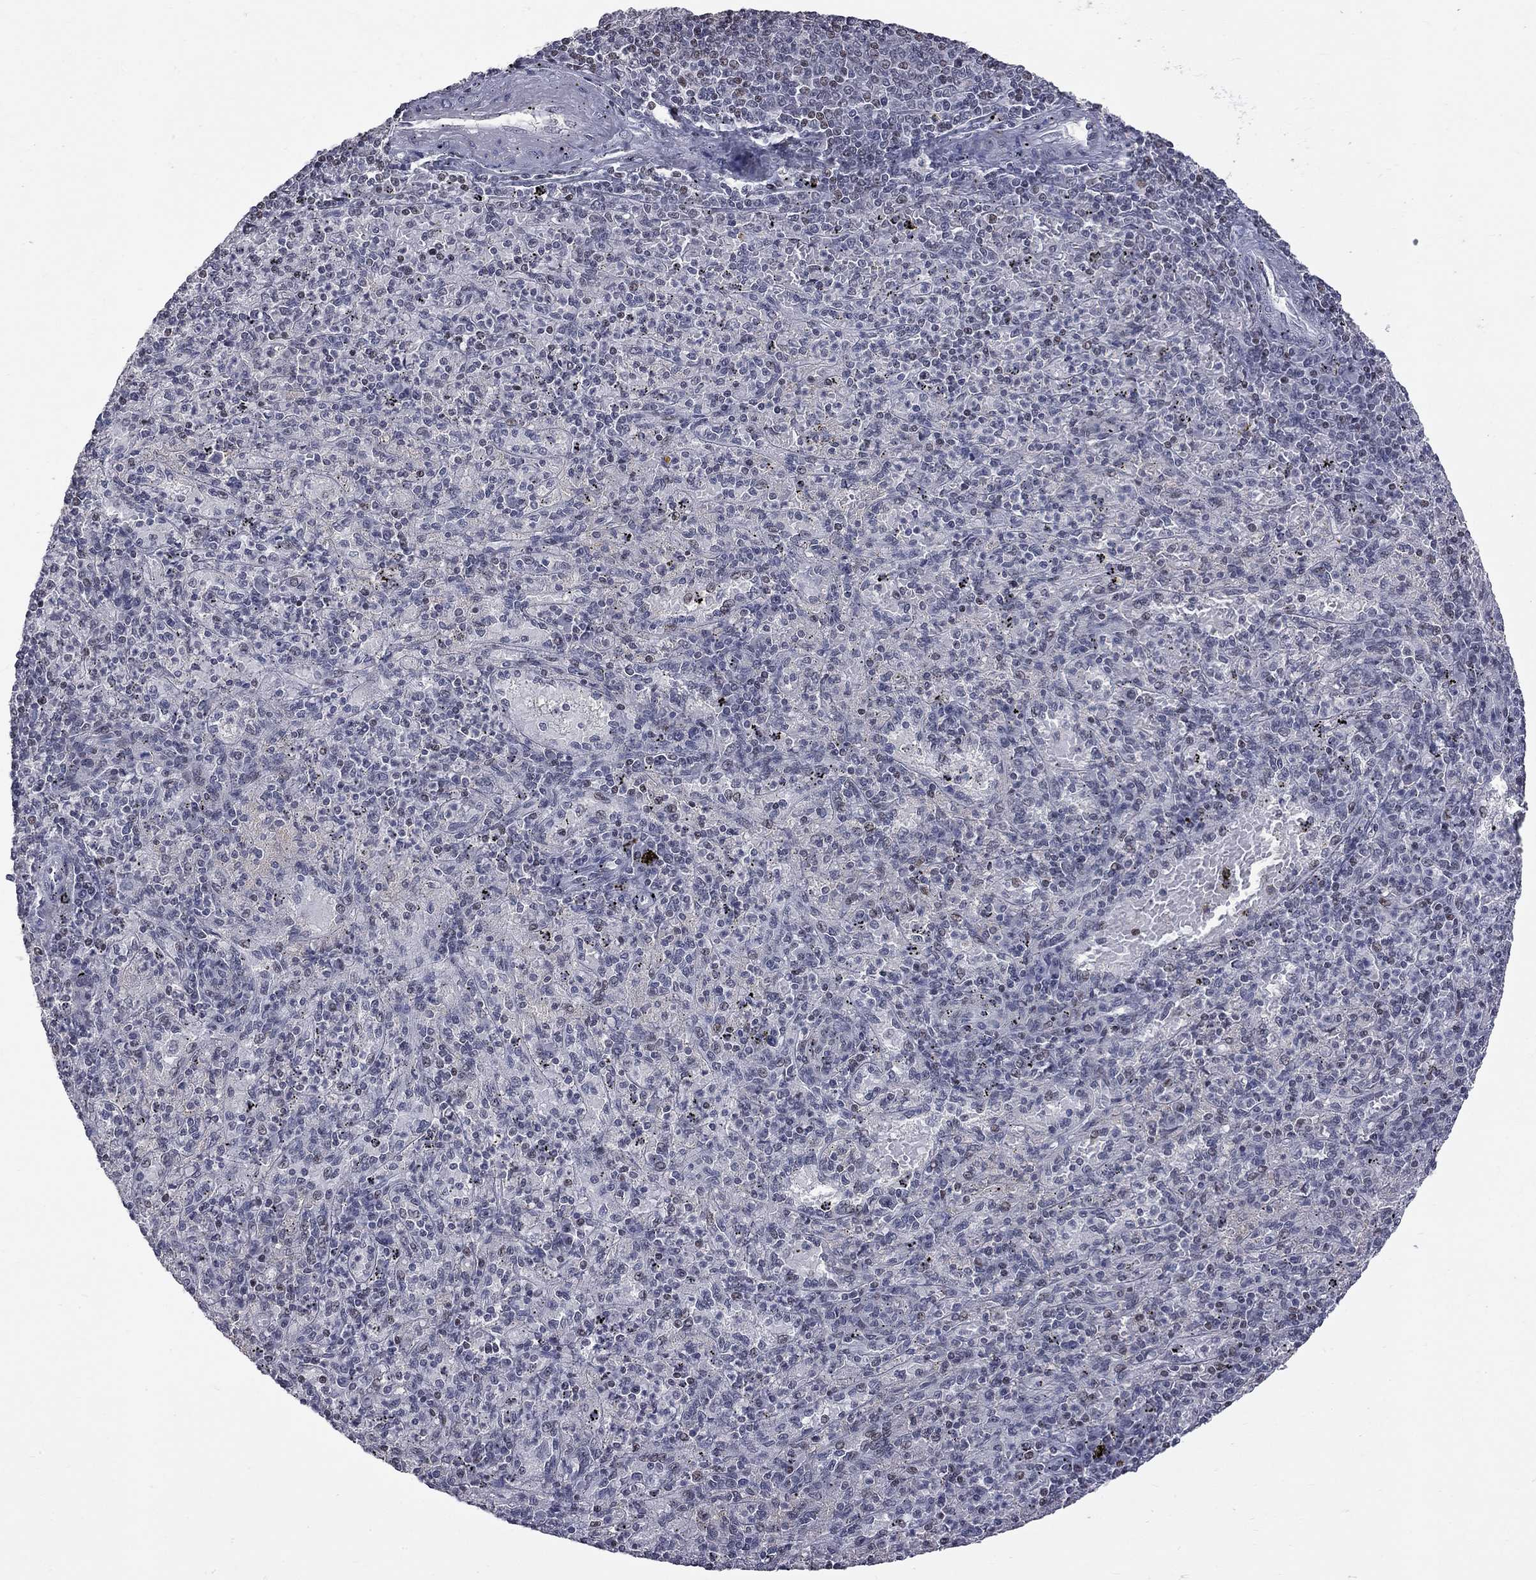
{"staining": {"intensity": "weak", "quantity": "<25%", "location": "nuclear"}, "tissue": "spleen", "cell_type": "Cells in red pulp", "image_type": "normal", "snomed": [{"axis": "morphology", "description": "Normal tissue, NOS"}, {"axis": "topography", "description": "Spleen"}], "caption": "Unremarkable spleen was stained to show a protein in brown. There is no significant positivity in cells in red pulp.", "gene": "ZNF154", "patient": {"sex": "male", "age": 60}}